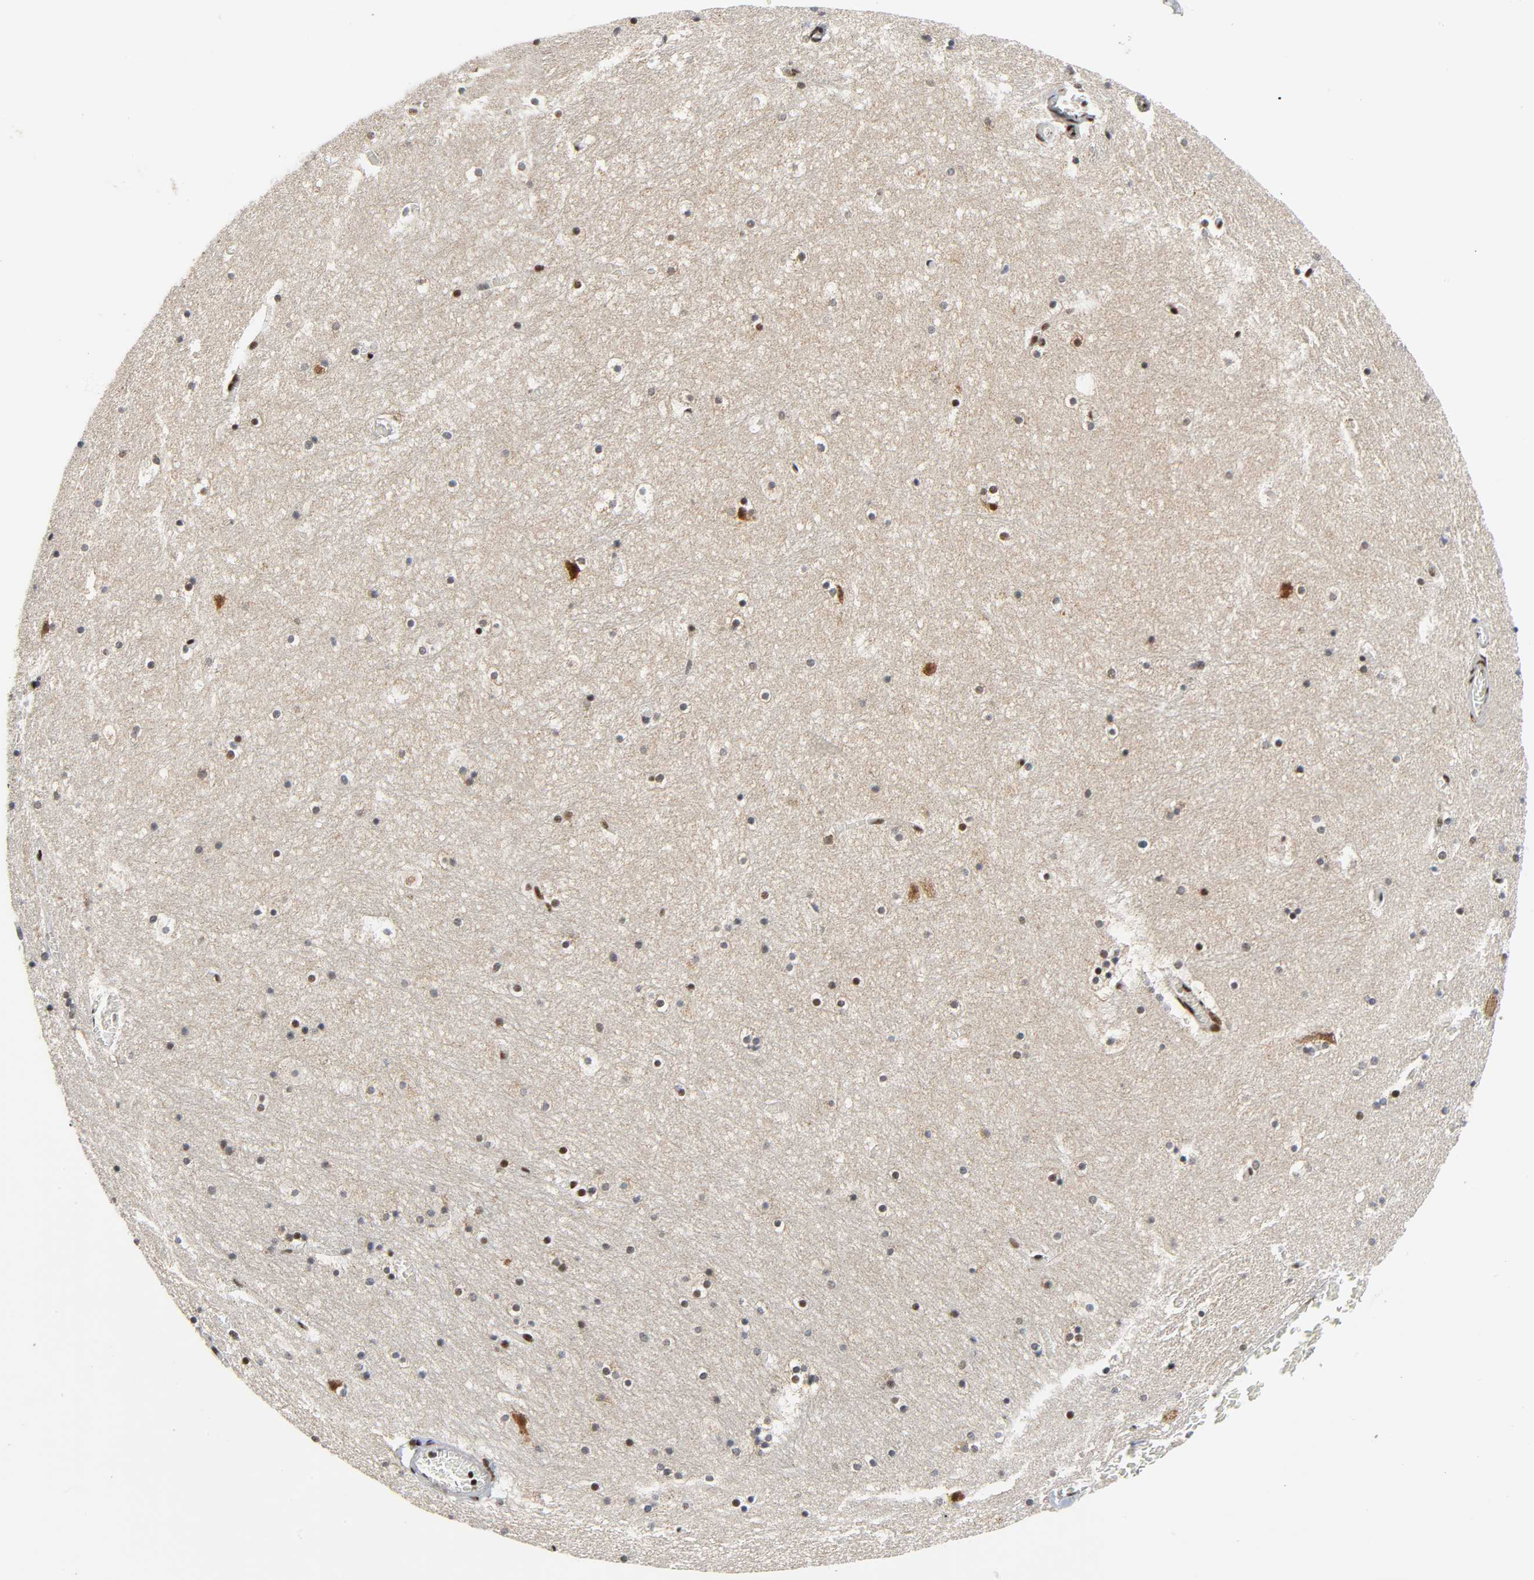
{"staining": {"intensity": "strong", "quantity": "25%-75%", "location": "nuclear"}, "tissue": "hippocampus", "cell_type": "Glial cells", "image_type": "normal", "snomed": [{"axis": "morphology", "description": "Normal tissue, NOS"}, {"axis": "topography", "description": "Hippocampus"}], "caption": "Glial cells display high levels of strong nuclear expression in about 25%-75% of cells in normal human hippocampus.", "gene": "CDK9", "patient": {"sex": "male", "age": 45}}